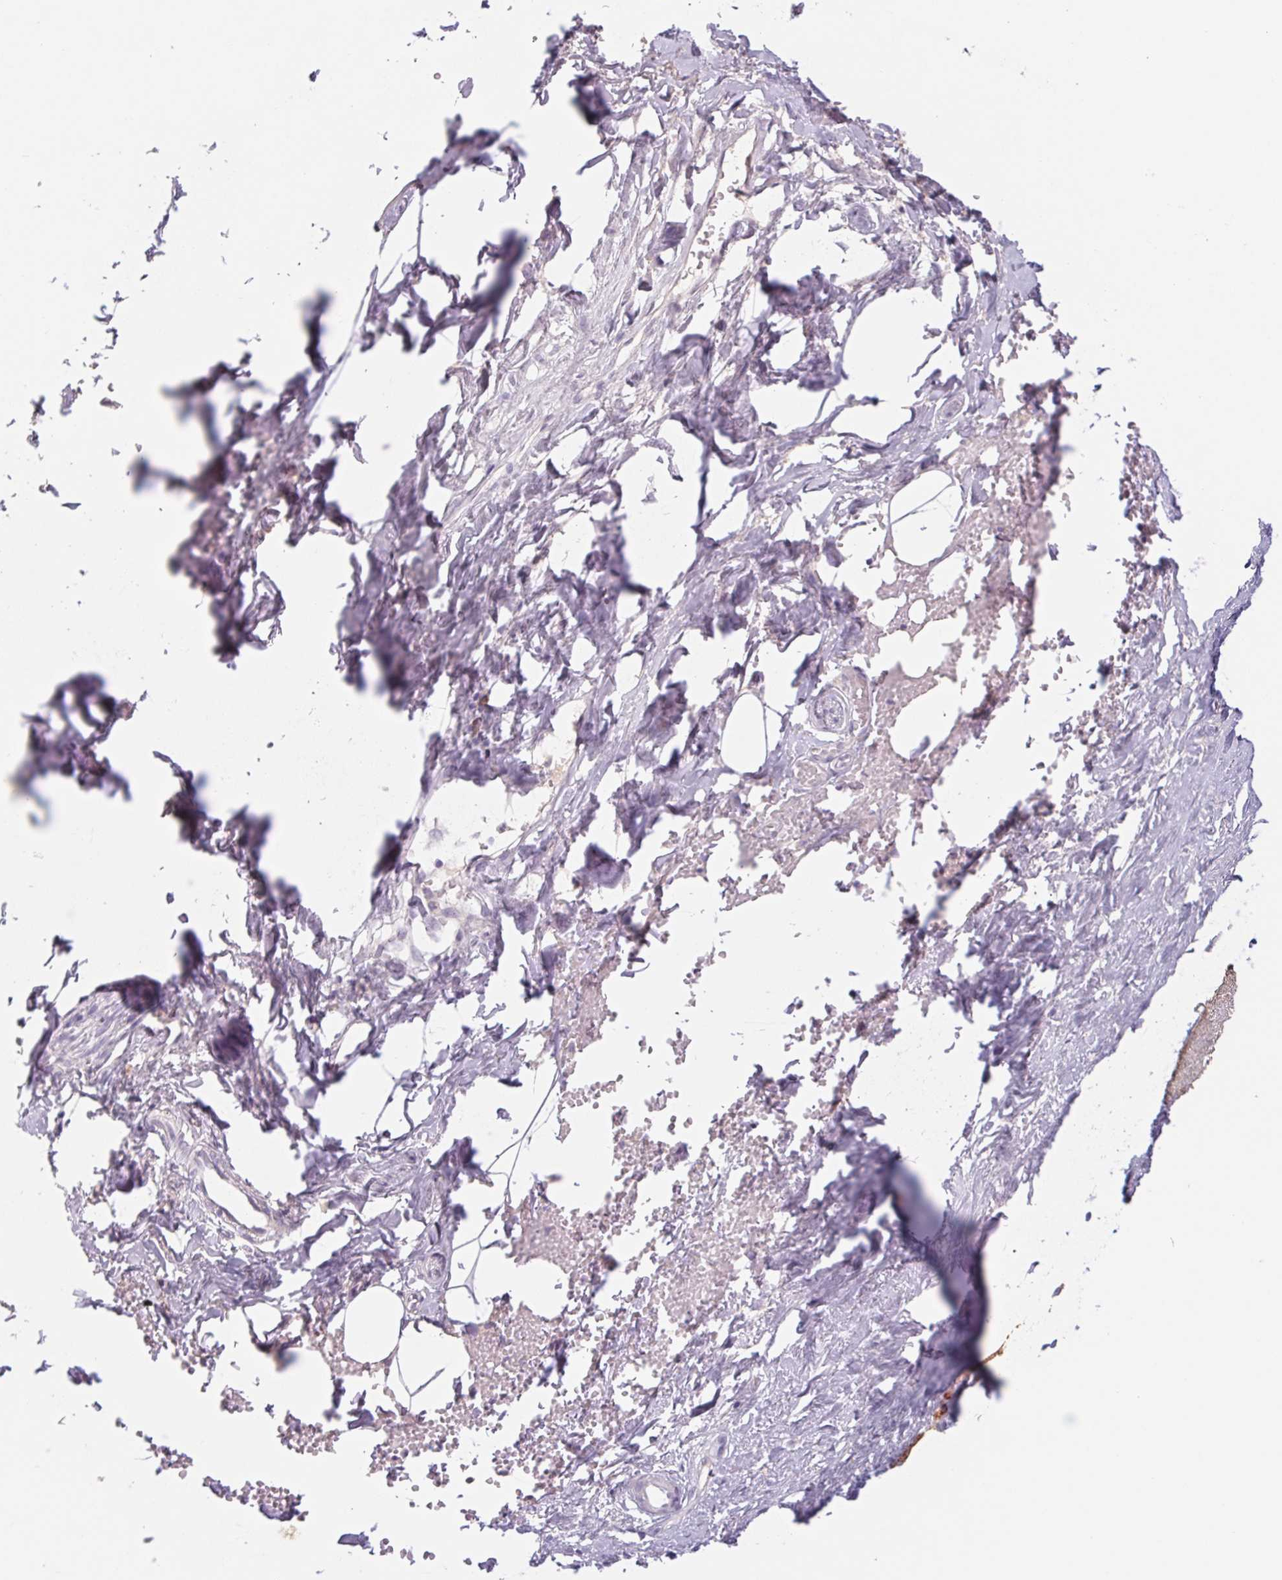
{"staining": {"intensity": "negative", "quantity": "none", "location": "none"}, "tissue": "adipose tissue", "cell_type": "Adipocytes", "image_type": "normal", "snomed": [{"axis": "morphology", "description": "Normal tissue, NOS"}, {"axis": "topography", "description": "Prostate"}, {"axis": "topography", "description": "Peripheral nerve tissue"}], "caption": "Immunohistochemical staining of benign human adipose tissue reveals no significant expression in adipocytes.", "gene": "PNMA8B", "patient": {"sex": "male", "age": 55}}